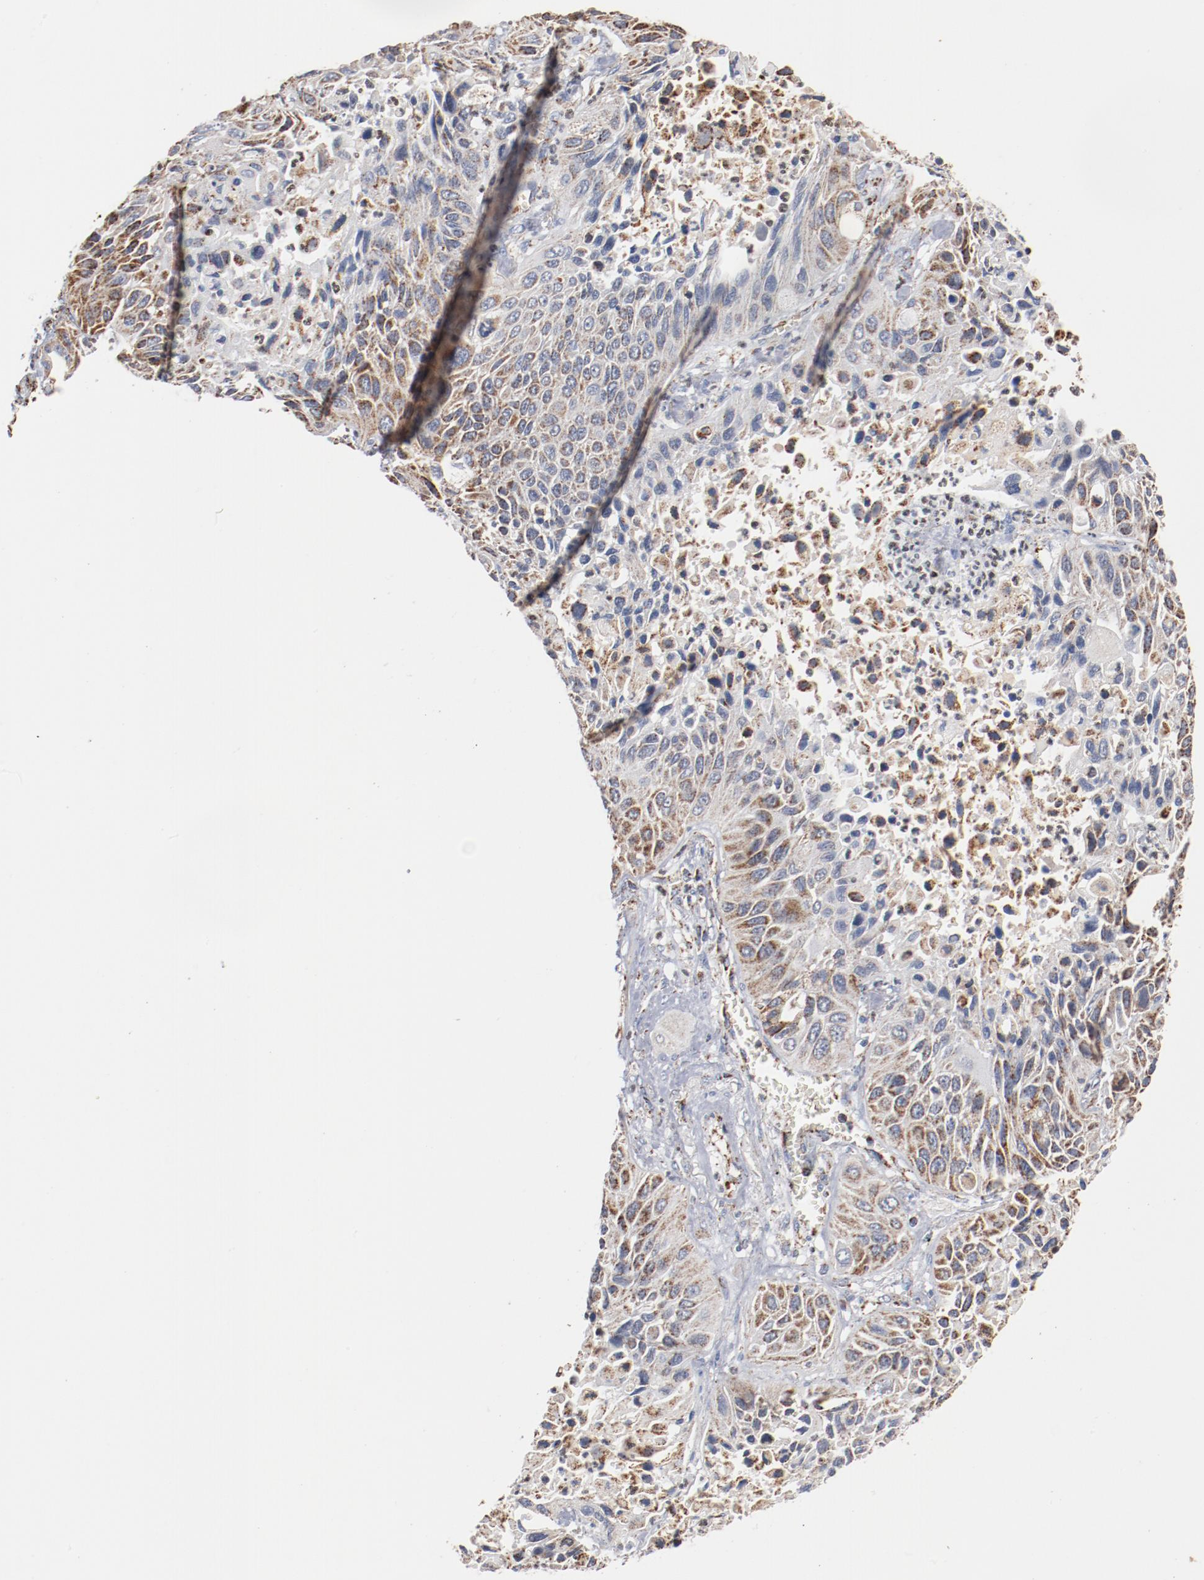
{"staining": {"intensity": "strong", "quantity": "25%-75%", "location": "cytoplasmic/membranous"}, "tissue": "lung cancer", "cell_type": "Tumor cells", "image_type": "cancer", "snomed": [{"axis": "morphology", "description": "Squamous cell carcinoma, NOS"}, {"axis": "topography", "description": "Lung"}], "caption": "DAB immunohistochemical staining of squamous cell carcinoma (lung) shows strong cytoplasmic/membranous protein staining in about 25%-75% of tumor cells.", "gene": "NDUFS4", "patient": {"sex": "female", "age": 76}}